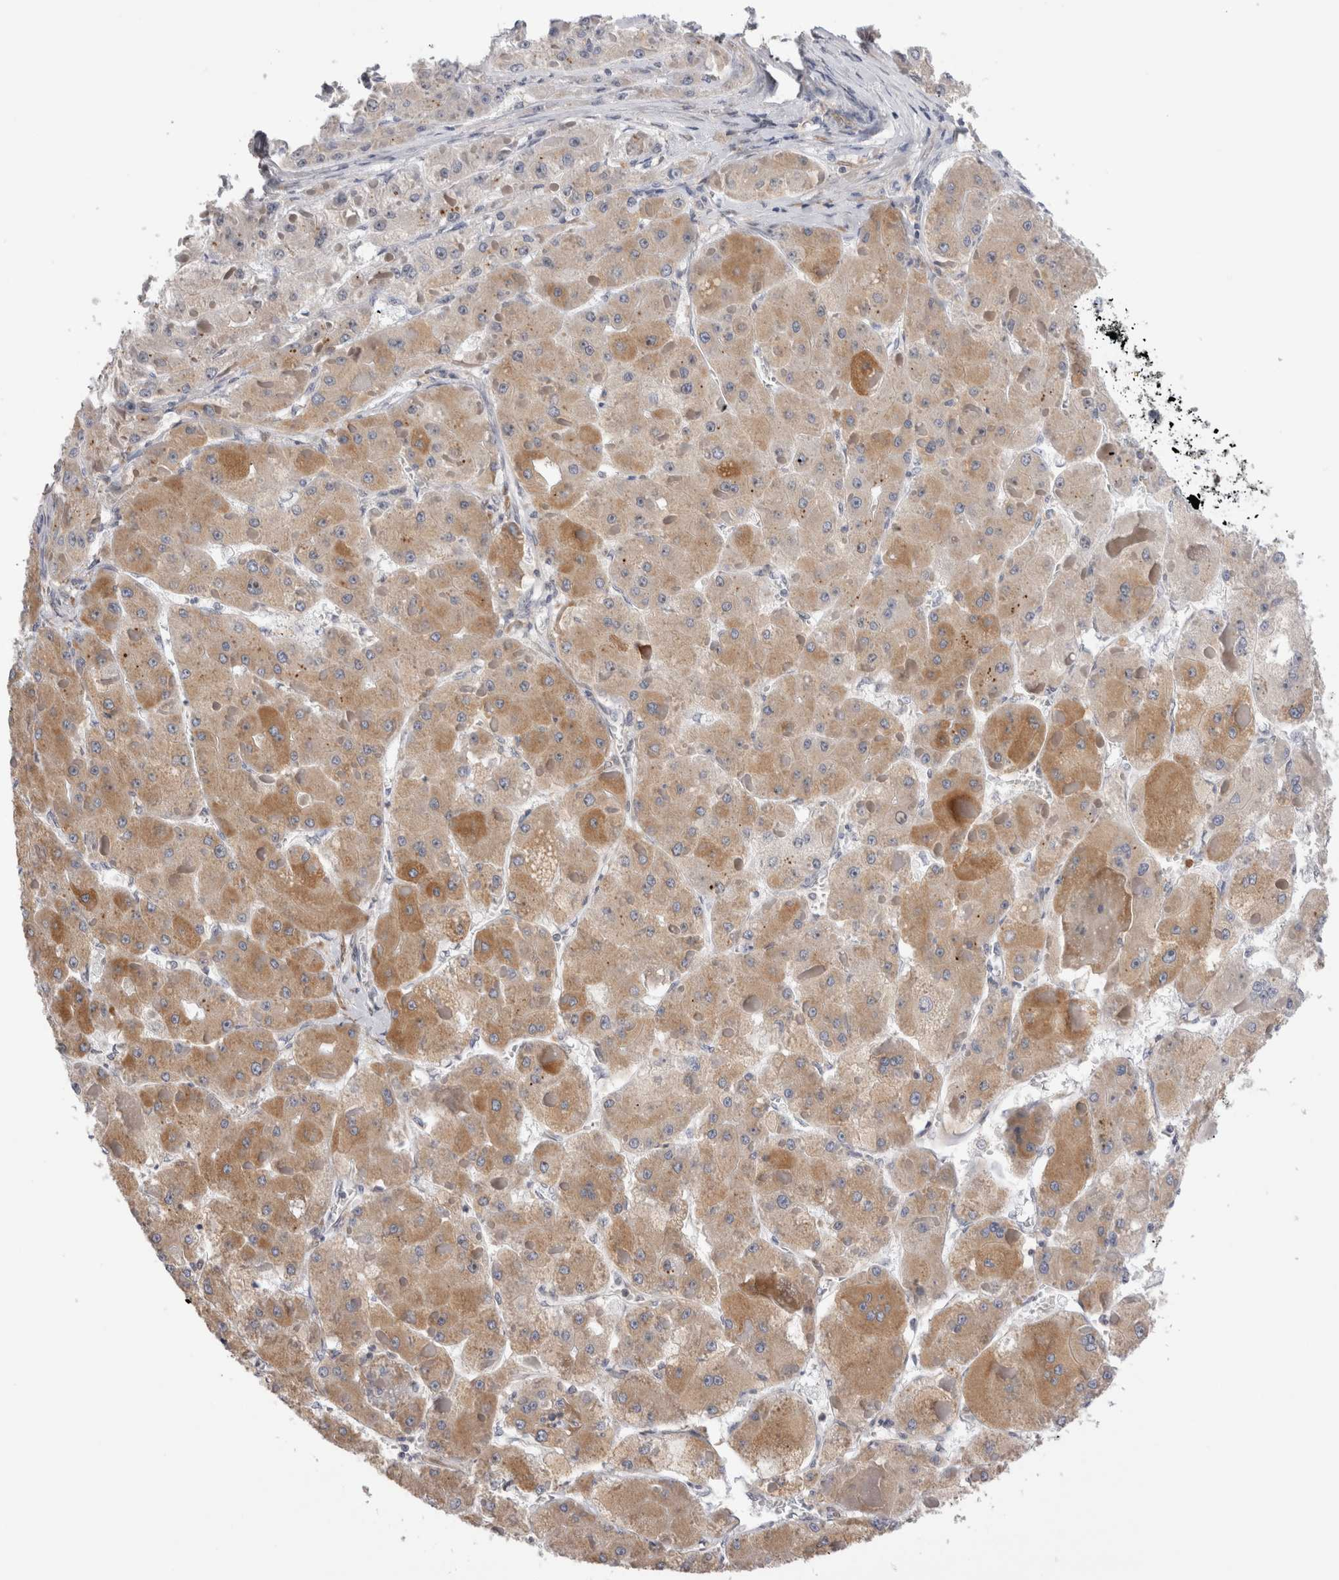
{"staining": {"intensity": "weak", "quantity": ">75%", "location": "cytoplasmic/membranous"}, "tissue": "liver cancer", "cell_type": "Tumor cells", "image_type": "cancer", "snomed": [{"axis": "morphology", "description": "Carcinoma, Hepatocellular, NOS"}, {"axis": "topography", "description": "Liver"}], "caption": "Liver hepatocellular carcinoma stained with a protein marker exhibits weak staining in tumor cells.", "gene": "VCPIP1", "patient": {"sex": "female", "age": 73}}